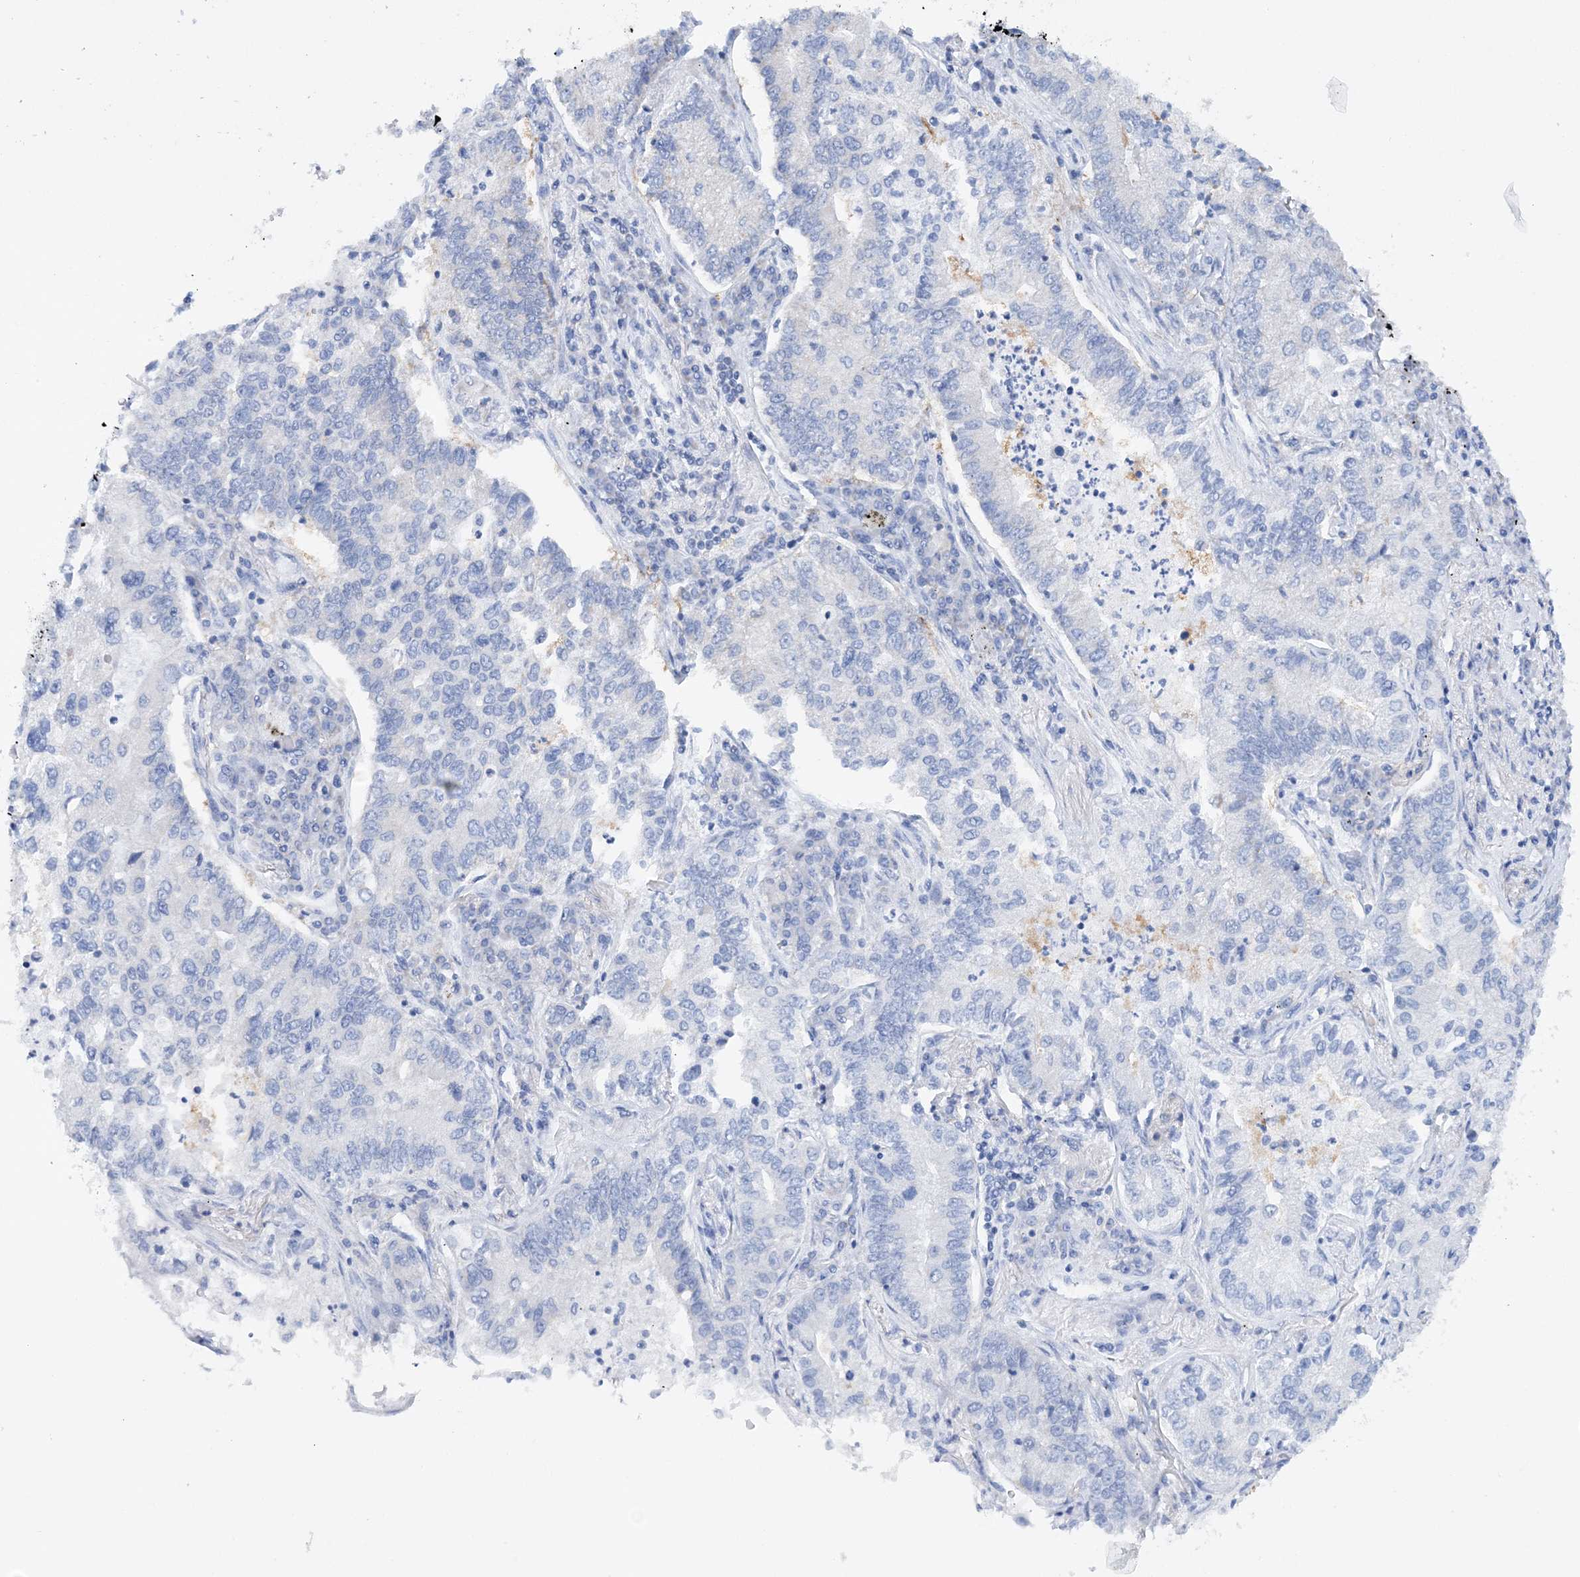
{"staining": {"intensity": "negative", "quantity": "none", "location": "none"}, "tissue": "lung cancer", "cell_type": "Tumor cells", "image_type": "cancer", "snomed": [{"axis": "morphology", "description": "Adenocarcinoma, NOS"}, {"axis": "topography", "description": "Lung"}], "caption": "Immunohistochemical staining of lung cancer shows no significant staining in tumor cells.", "gene": "TTC32", "patient": {"sex": "male", "age": 49}}